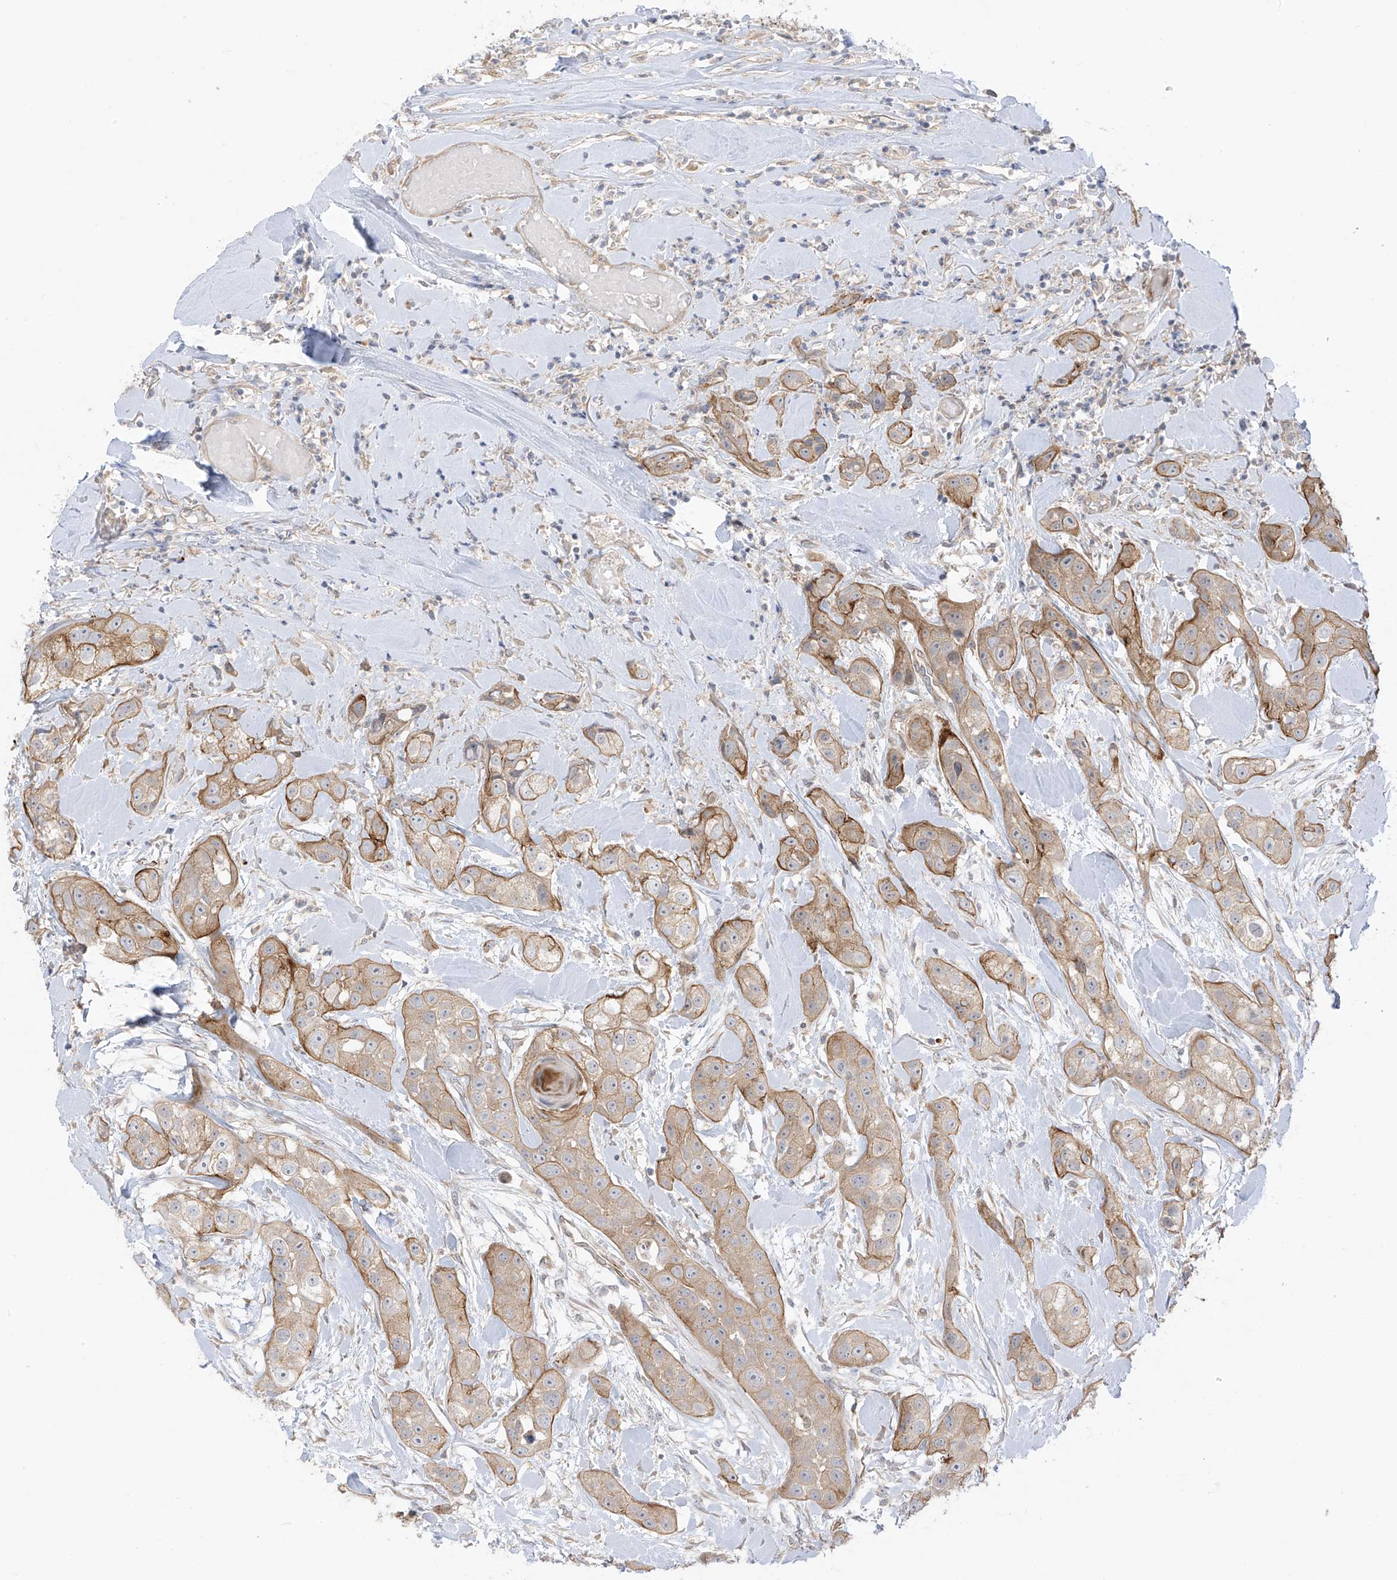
{"staining": {"intensity": "moderate", "quantity": ">75%", "location": "cytoplasmic/membranous"}, "tissue": "head and neck cancer", "cell_type": "Tumor cells", "image_type": "cancer", "snomed": [{"axis": "morphology", "description": "Normal tissue, NOS"}, {"axis": "morphology", "description": "Squamous cell carcinoma, NOS"}, {"axis": "topography", "description": "Skeletal muscle"}, {"axis": "topography", "description": "Head-Neck"}], "caption": "This is a histology image of IHC staining of head and neck squamous cell carcinoma, which shows moderate expression in the cytoplasmic/membranous of tumor cells.", "gene": "EIPR1", "patient": {"sex": "male", "age": 51}}